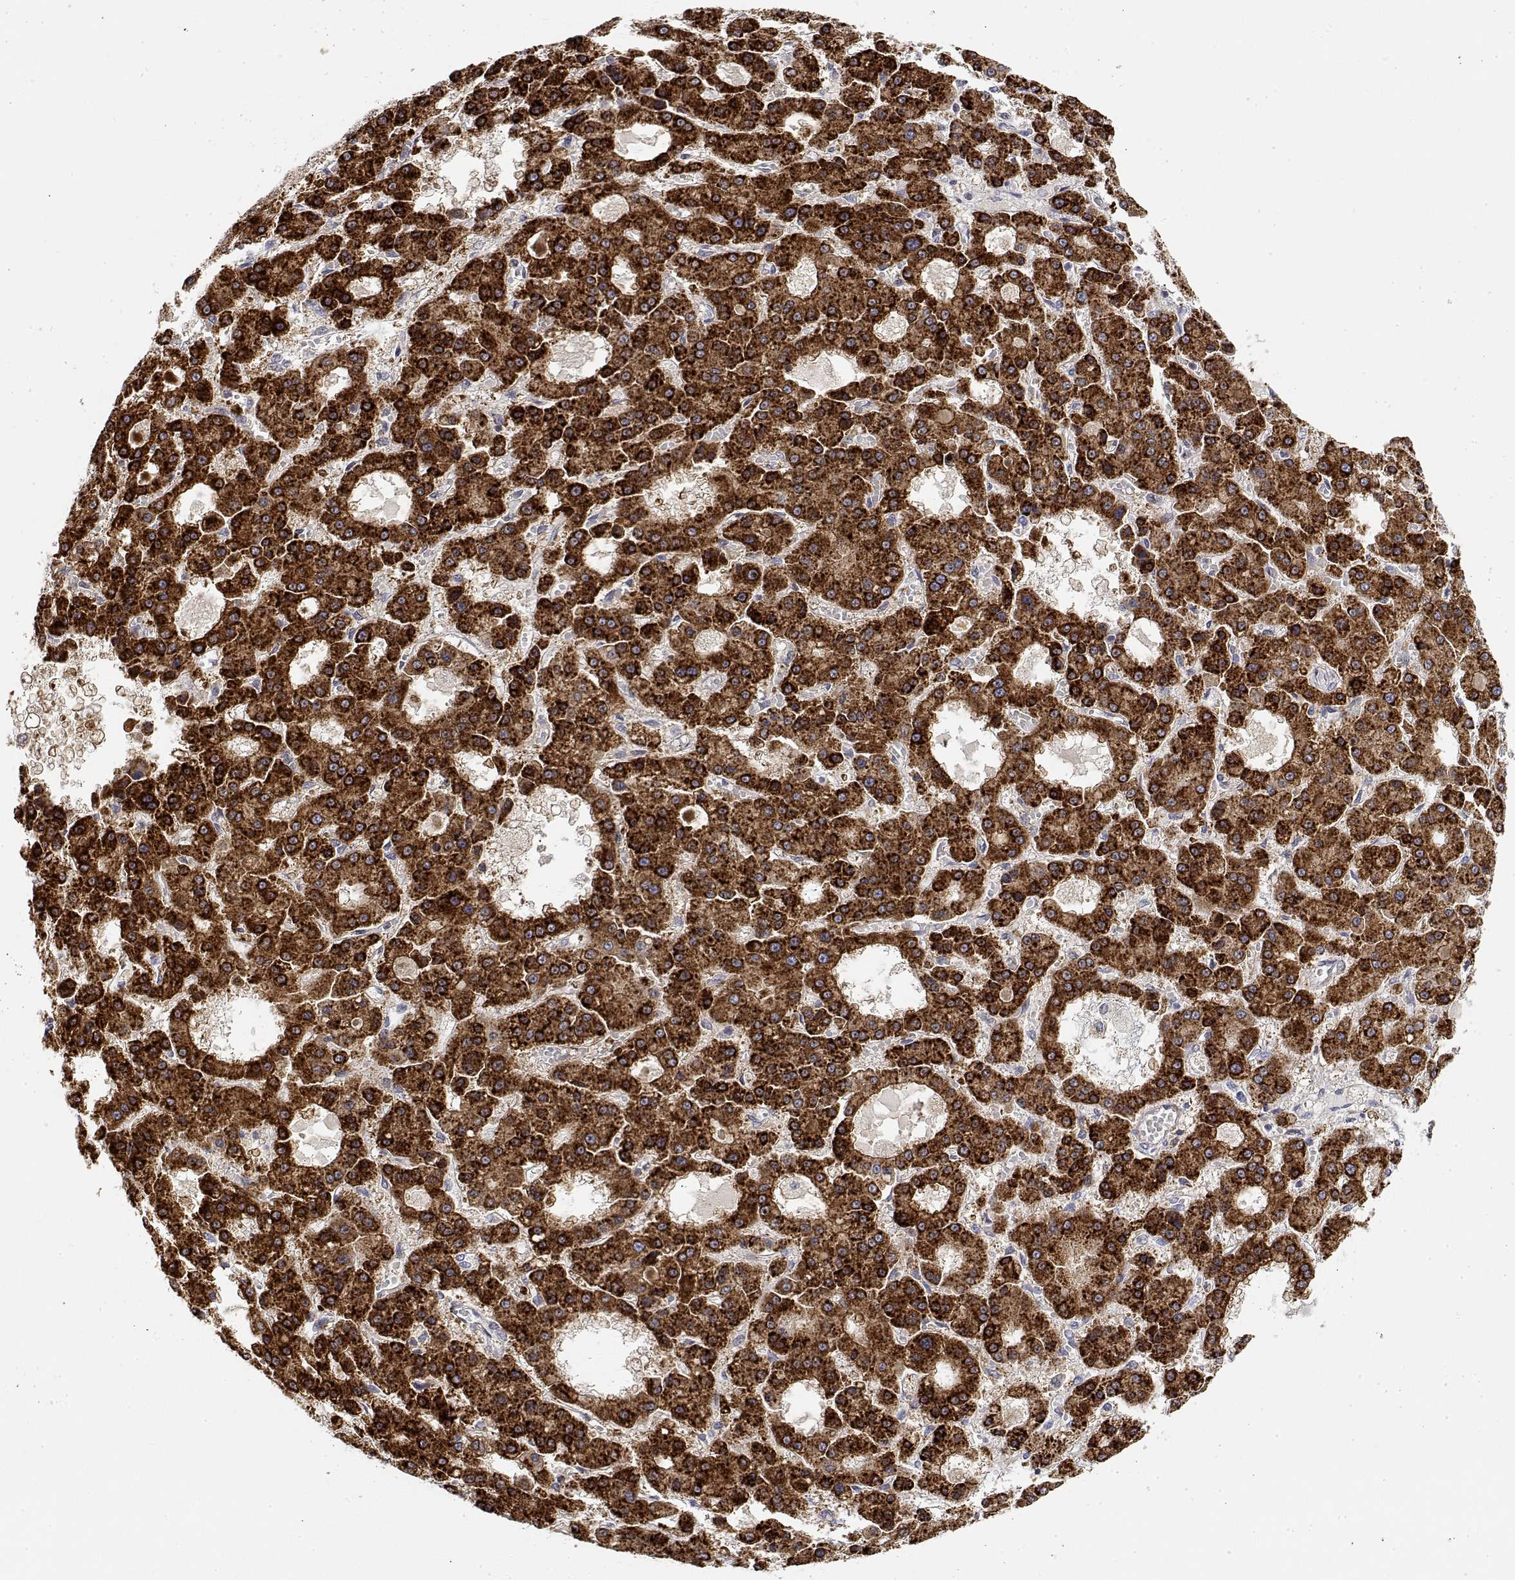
{"staining": {"intensity": "strong", "quantity": ">75%", "location": "cytoplasmic/membranous"}, "tissue": "liver cancer", "cell_type": "Tumor cells", "image_type": "cancer", "snomed": [{"axis": "morphology", "description": "Carcinoma, Hepatocellular, NOS"}, {"axis": "topography", "description": "Liver"}], "caption": "Human liver cancer stained with a brown dye exhibits strong cytoplasmic/membranous positive expression in about >75% of tumor cells.", "gene": "LONRF3", "patient": {"sex": "male", "age": 70}}